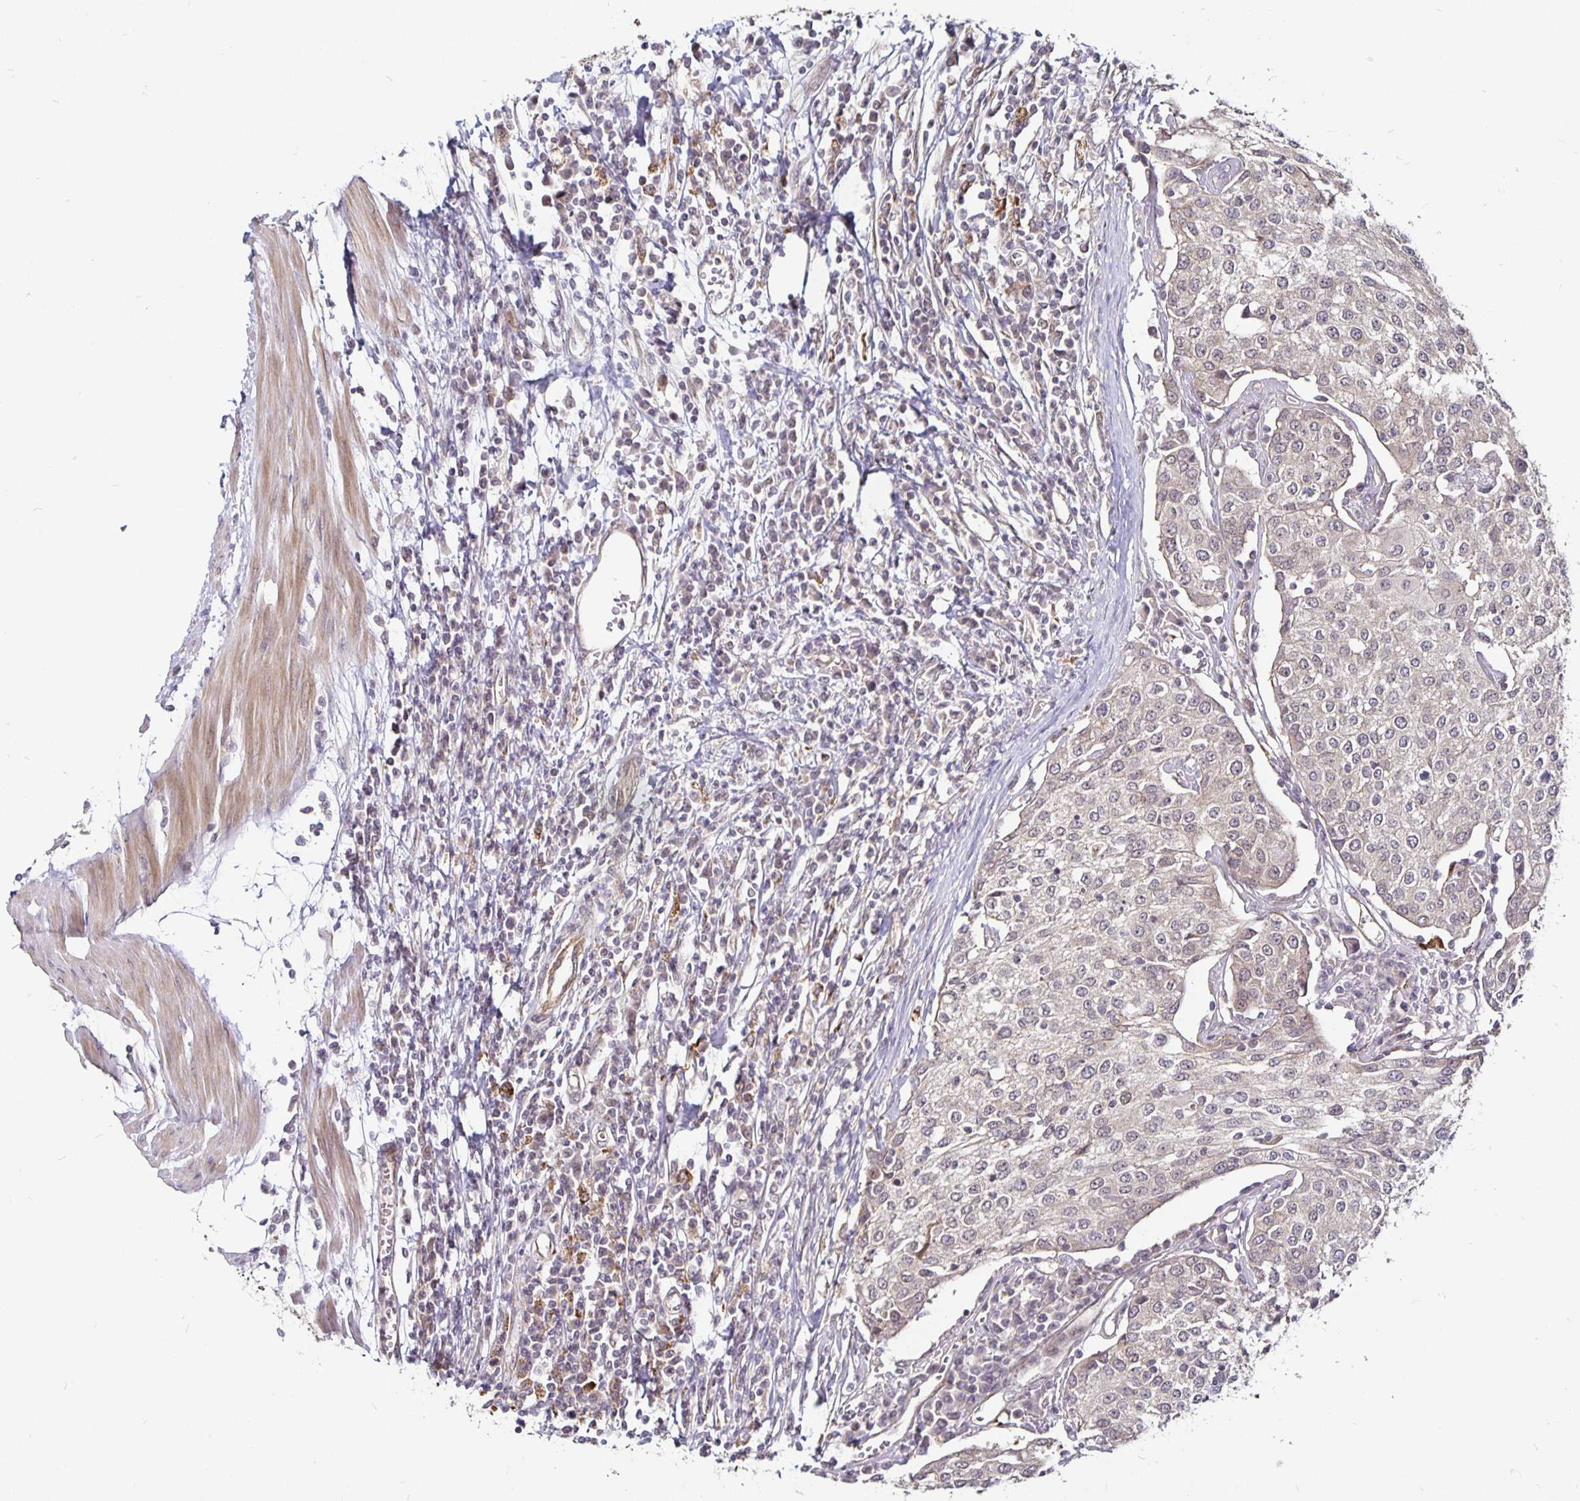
{"staining": {"intensity": "negative", "quantity": "none", "location": "none"}, "tissue": "urothelial cancer", "cell_type": "Tumor cells", "image_type": "cancer", "snomed": [{"axis": "morphology", "description": "Urothelial carcinoma, High grade"}, {"axis": "topography", "description": "Urinary bladder"}], "caption": "IHC micrograph of neoplastic tissue: urothelial cancer stained with DAB (3,3'-diaminobenzidine) reveals no significant protein expression in tumor cells.", "gene": "CYP27A1", "patient": {"sex": "female", "age": 85}}